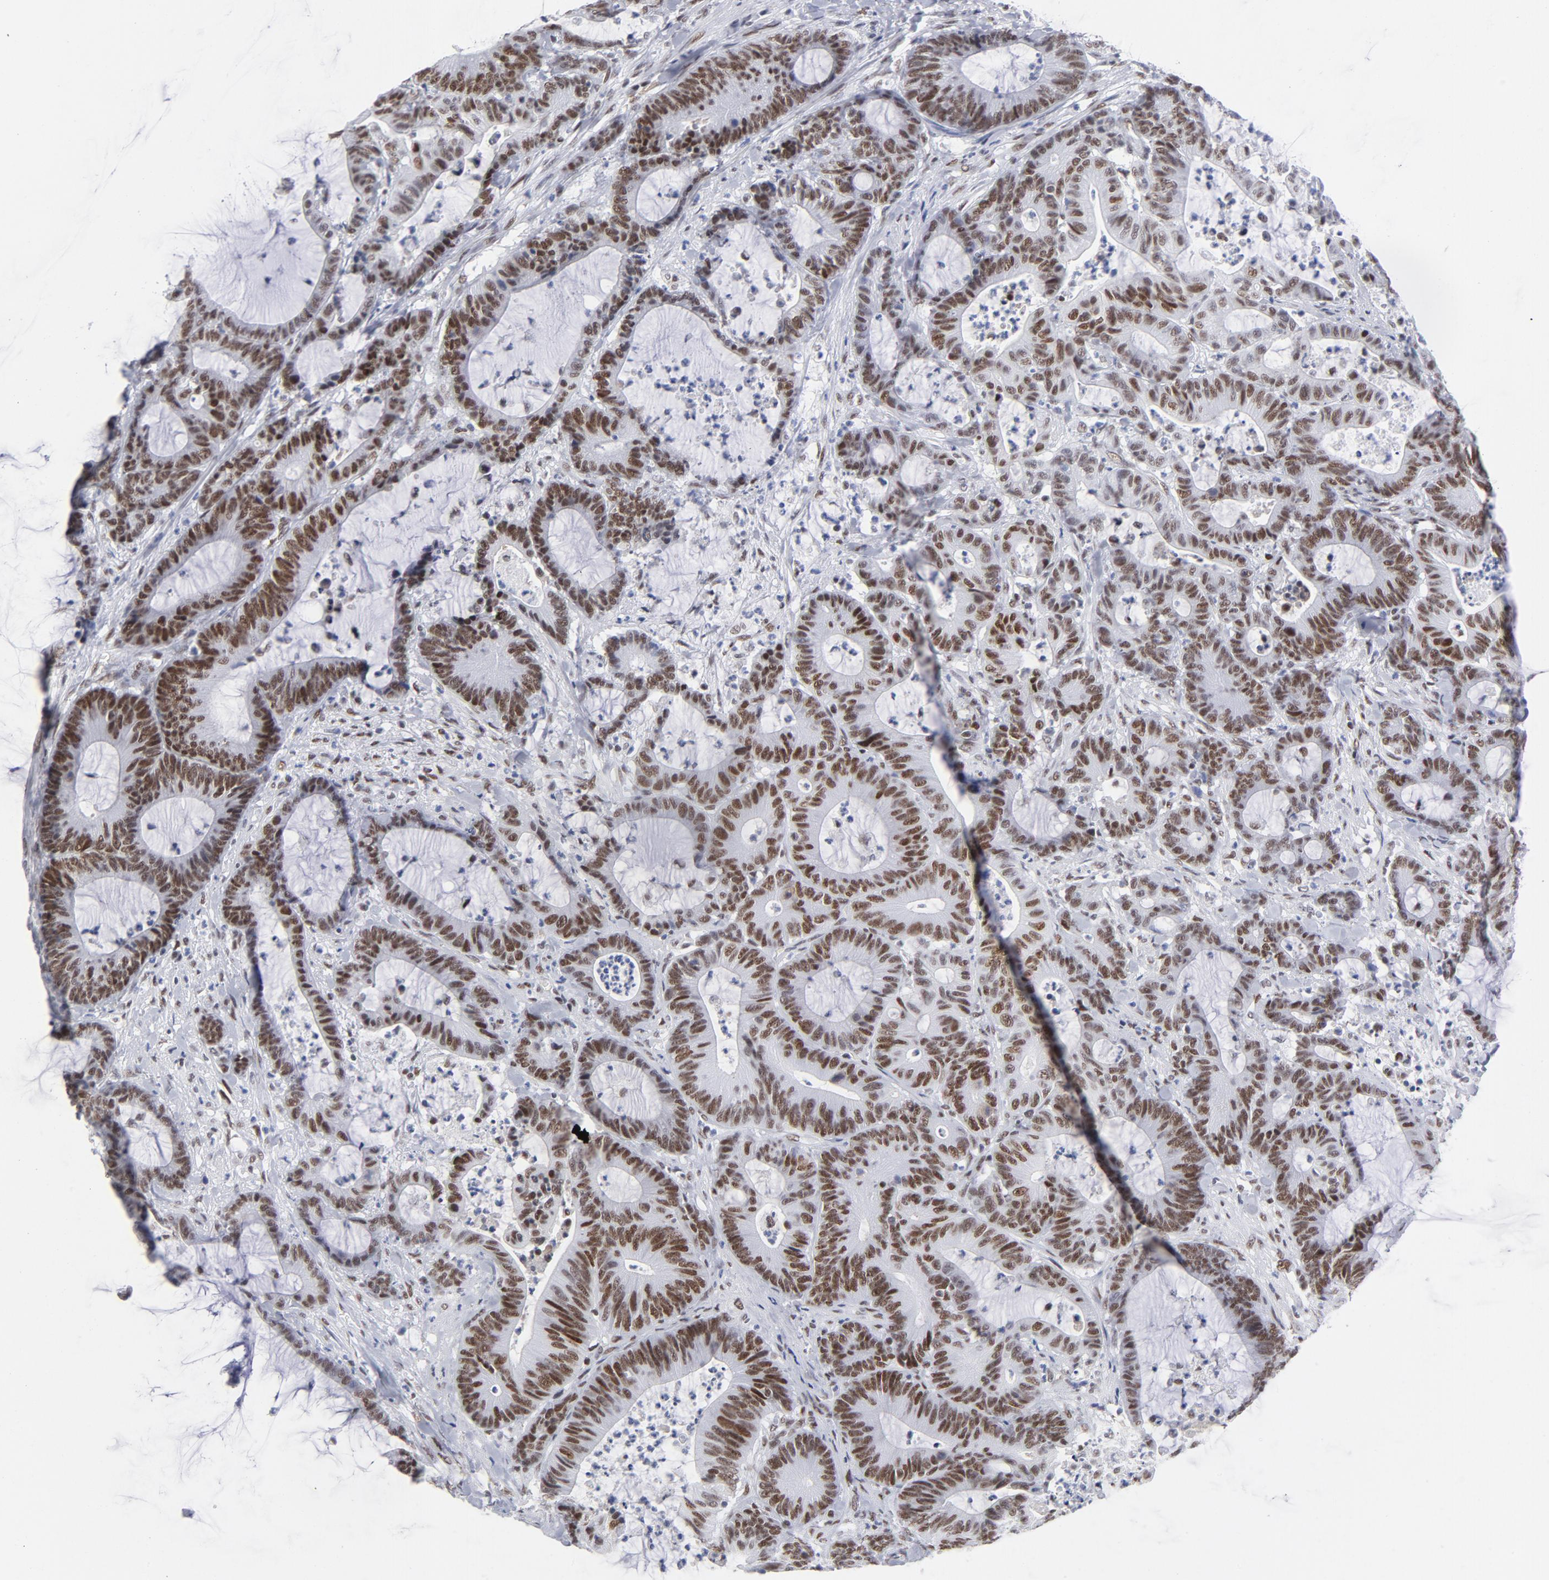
{"staining": {"intensity": "moderate", "quantity": ">75%", "location": "nuclear"}, "tissue": "colorectal cancer", "cell_type": "Tumor cells", "image_type": "cancer", "snomed": [{"axis": "morphology", "description": "Adenocarcinoma, NOS"}, {"axis": "topography", "description": "Colon"}], "caption": "The image displays a brown stain indicating the presence of a protein in the nuclear of tumor cells in colorectal cancer.", "gene": "ATF2", "patient": {"sex": "female", "age": 84}}